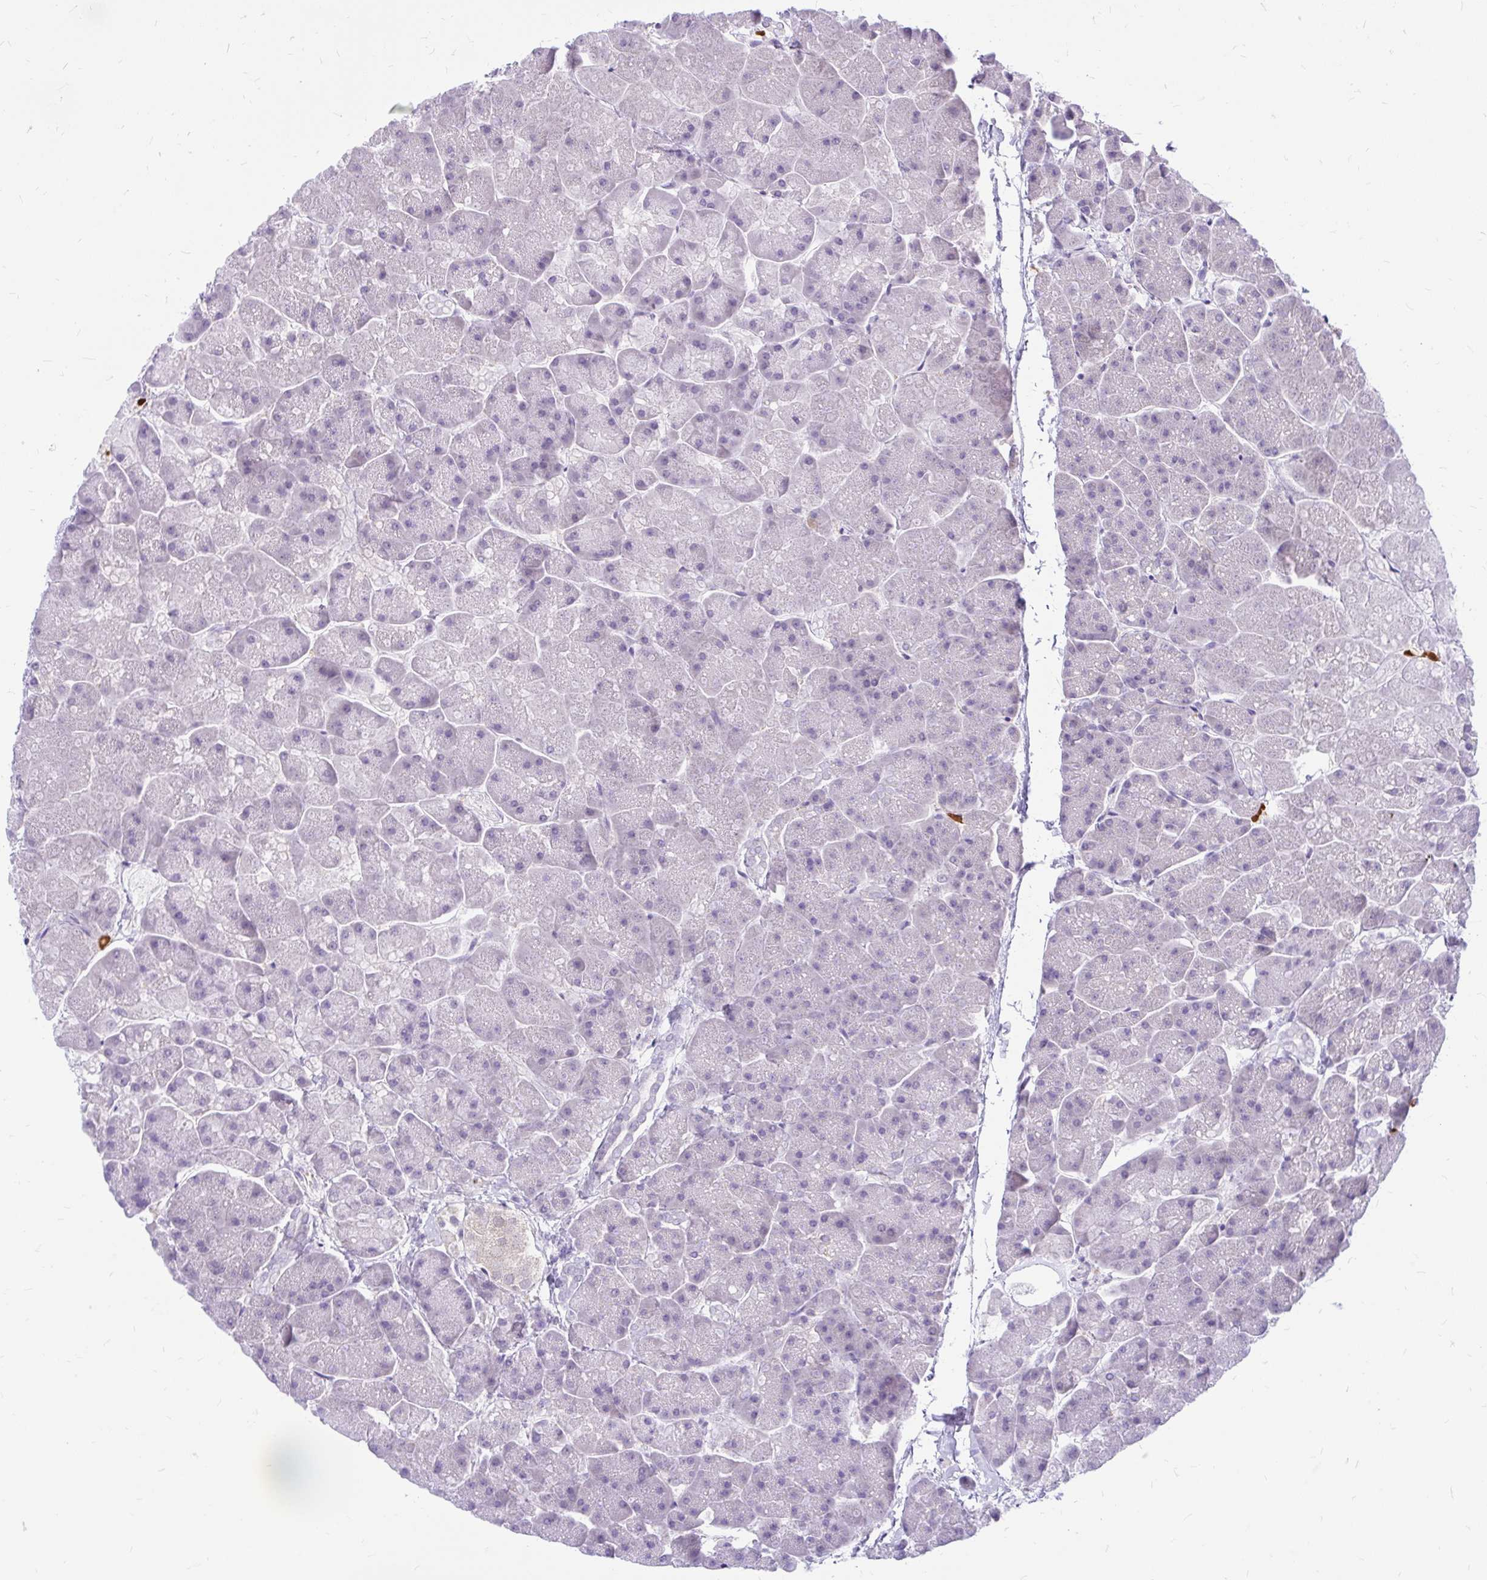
{"staining": {"intensity": "negative", "quantity": "none", "location": "none"}, "tissue": "pancreas", "cell_type": "Exocrine glandular cells", "image_type": "normal", "snomed": [{"axis": "morphology", "description": "Normal tissue, NOS"}, {"axis": "topography", "description": "Pancreas"}, {"axis": "topography", "description": "Peripheral nerve tissue"}], "caption": "A high-resolution micrograph shows immunohistochemistry (IHC) staining of normal pancreas, which reveals no significant expression in exocrine glandular cells.", "gene": "MAP1LC3A", "patient": {"sex": "male", "age": 54}}